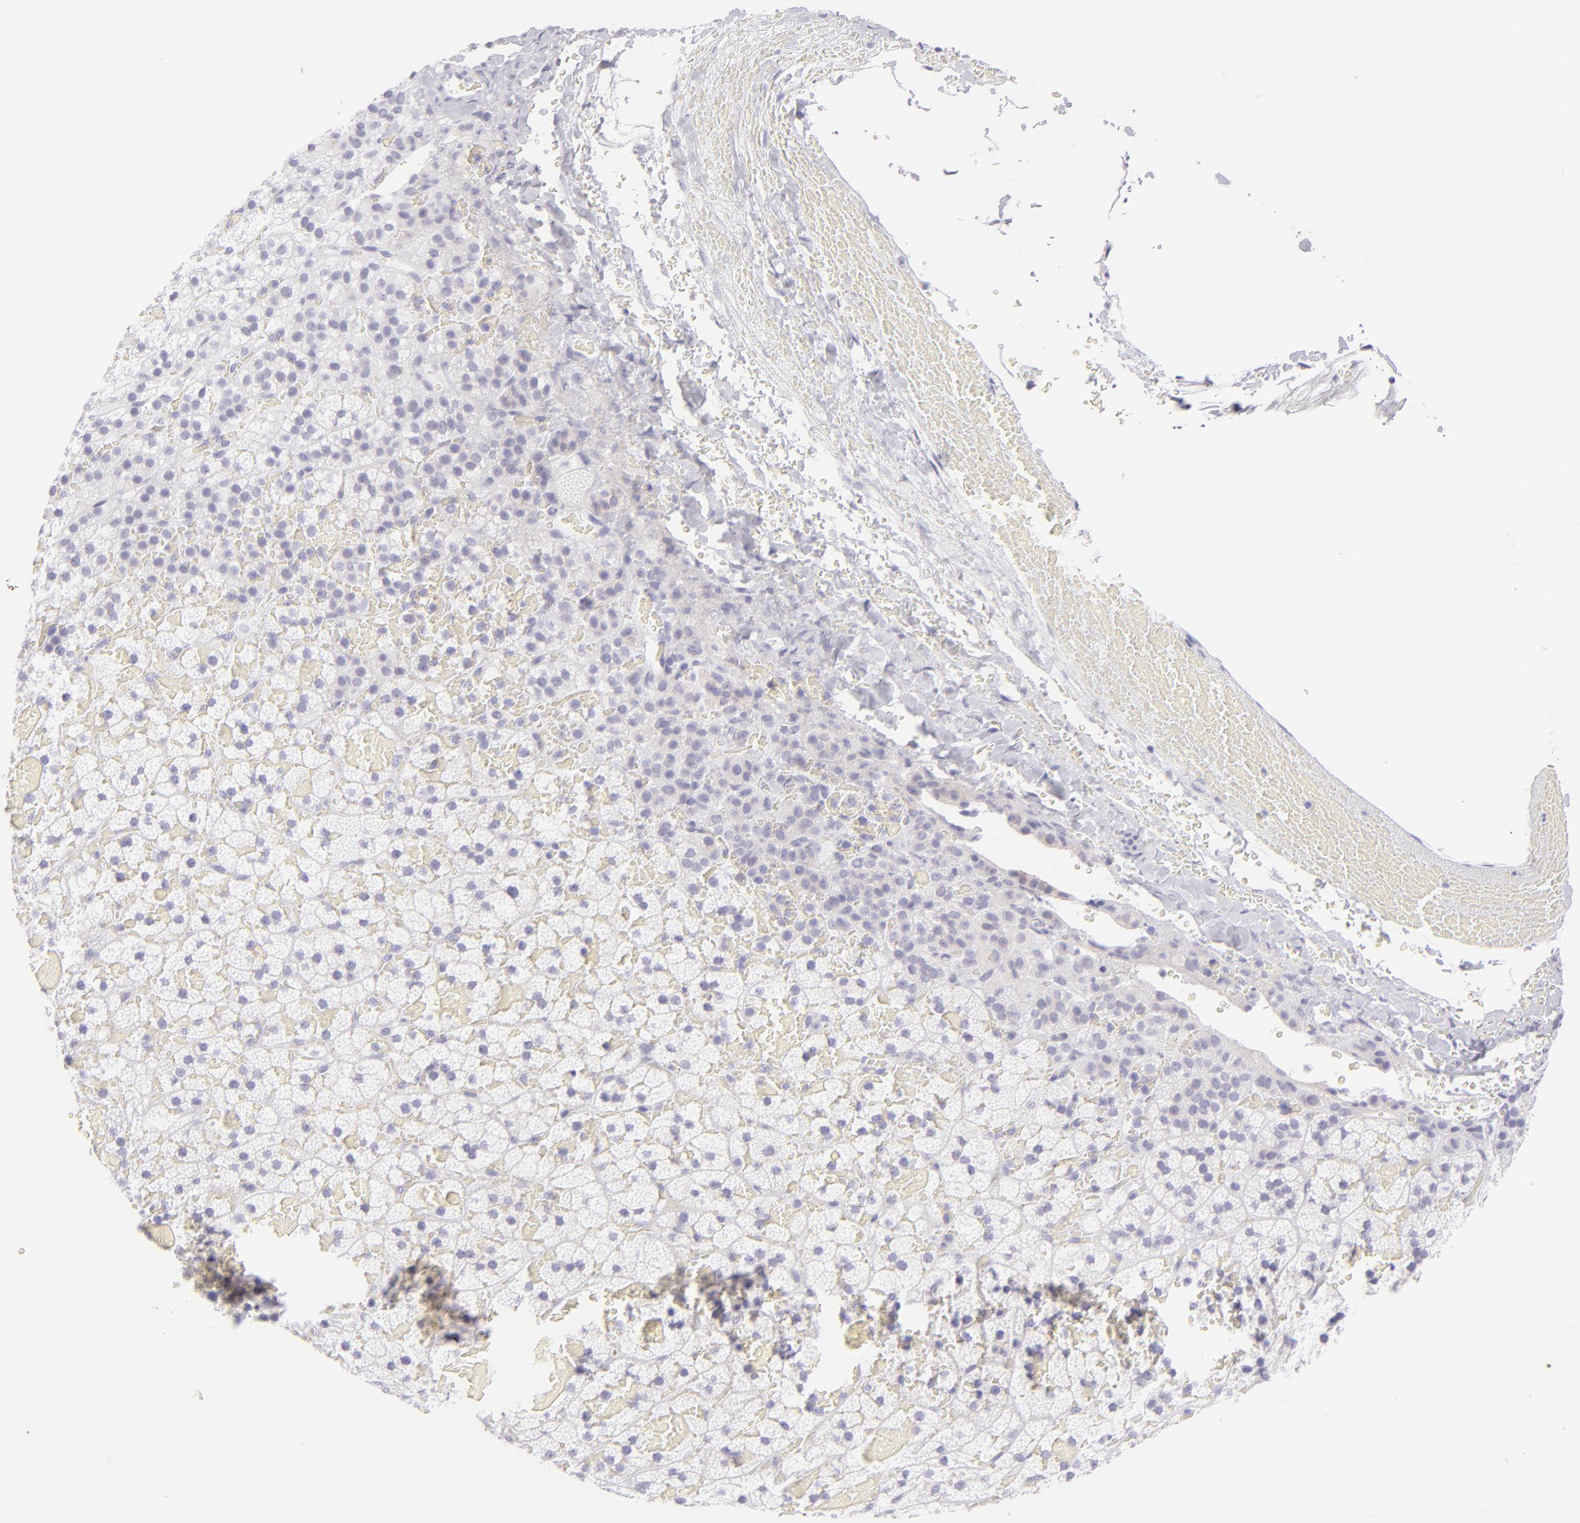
{"staining": {"intensity": "negative", "quantity": "none", "location": "none"}, "tissue": "adrenal gland", "cell_type": "Glandular cells", "image_type": "normal", "snomed": [{"axis": "morphology", "description": "Normal tissue, NOS"}, {"axis": "topography", "description": "Adrenal gland"}], "caption": "The IHC histopathology image has no significant staining in glandular cells of adrenal gland.", "gene": "DLG4", "patient": {"sex": "male", "age": 35}}